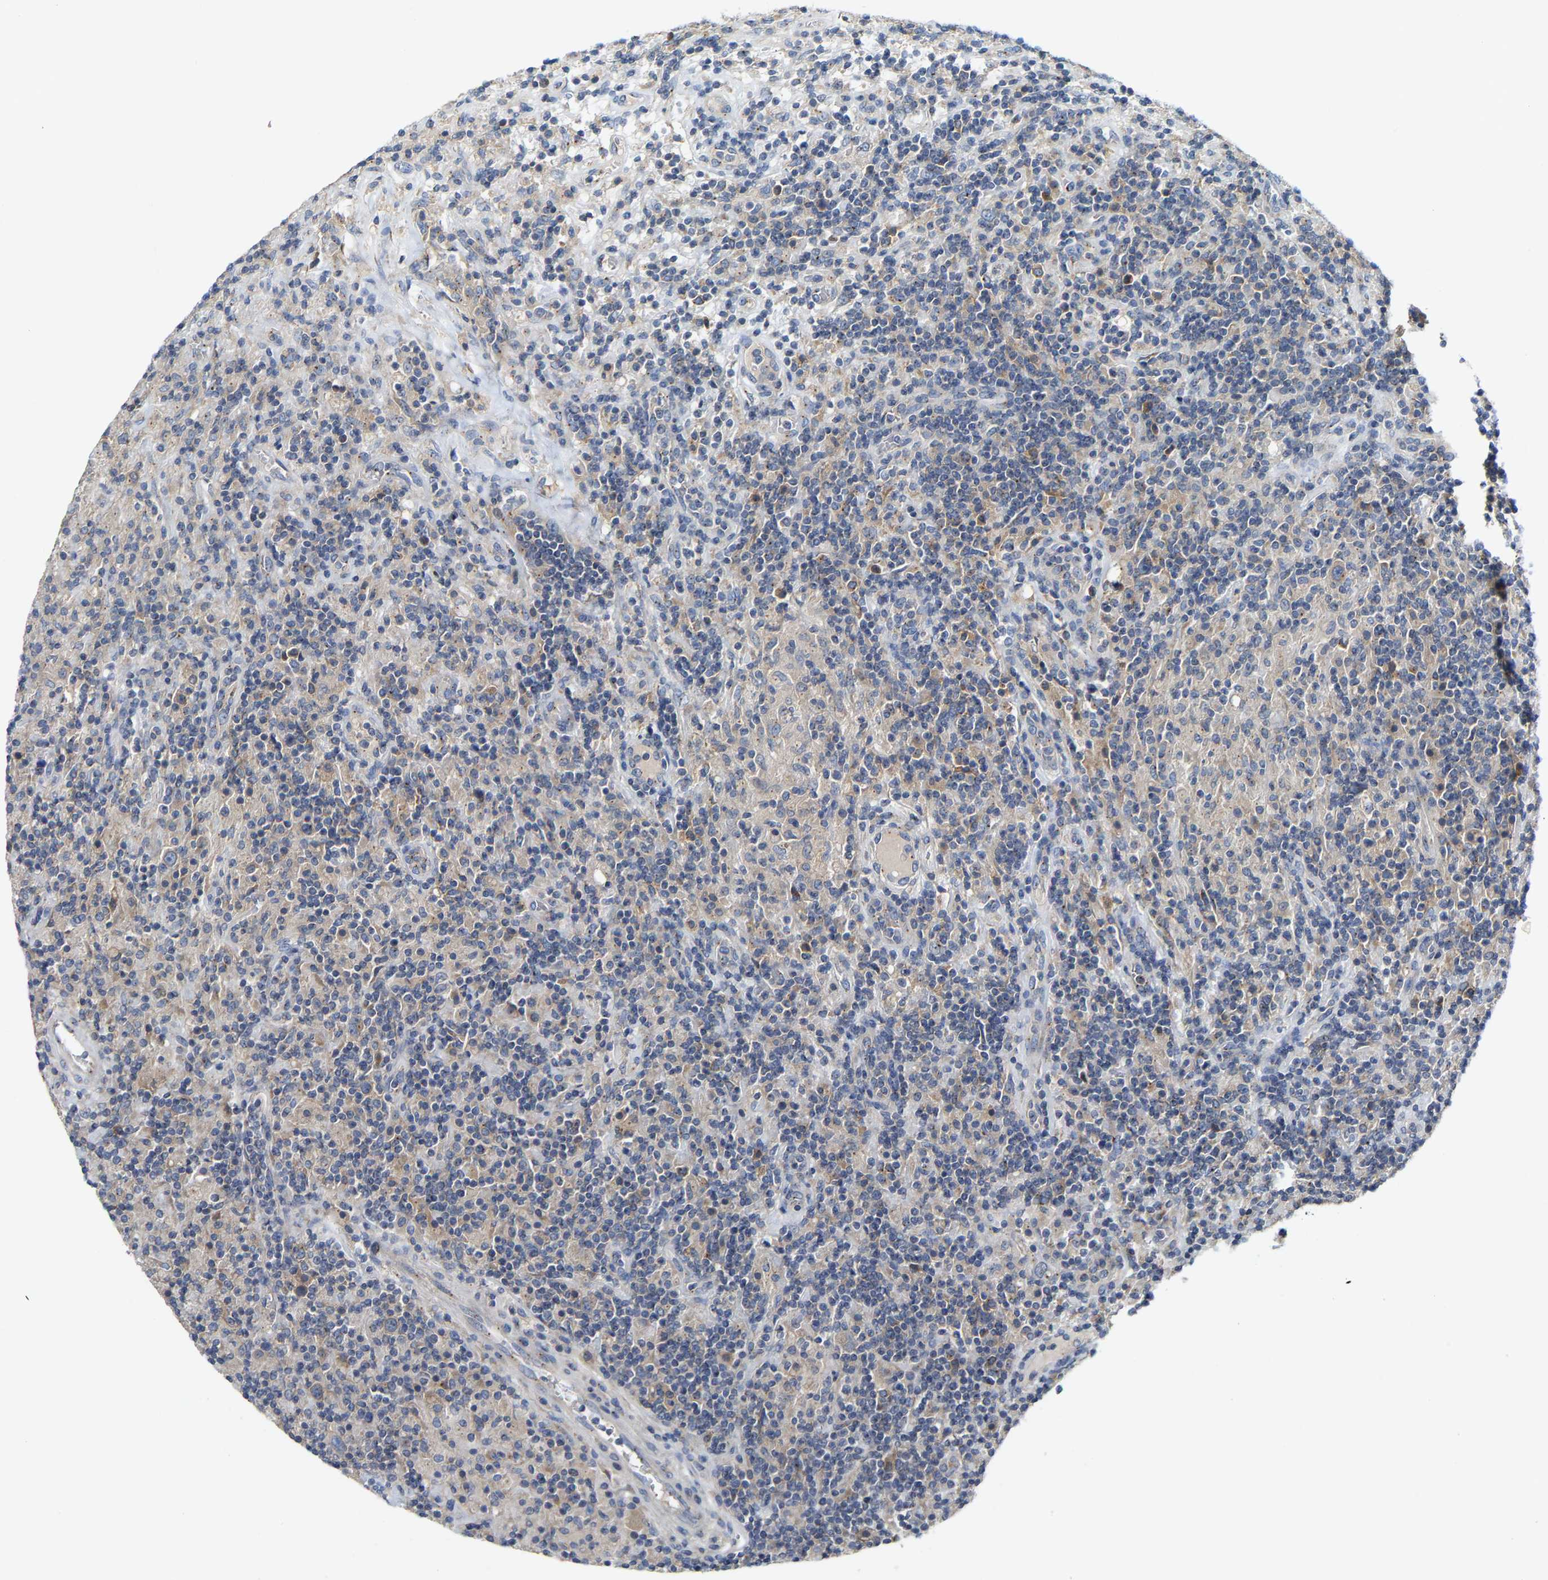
{"staining": {"intensity": "negative", "quantity": "none", "location": "none"}, "tissue": "lymphoma", "cell_type": "Tumor cells", "image_type": "cancer", "snomed": [{"axis": "morphology", "description": "Hodgkin's disease, NOS"}, {"axis": "topography", "description": "Lymph node"}], "caption": "Human lymphoma stained for a protein using immunohistochemistry (IHC) reveals no staining in tumor cells.", "gene": "PCNT", "patient": {"sex": "male", "age": 70}}